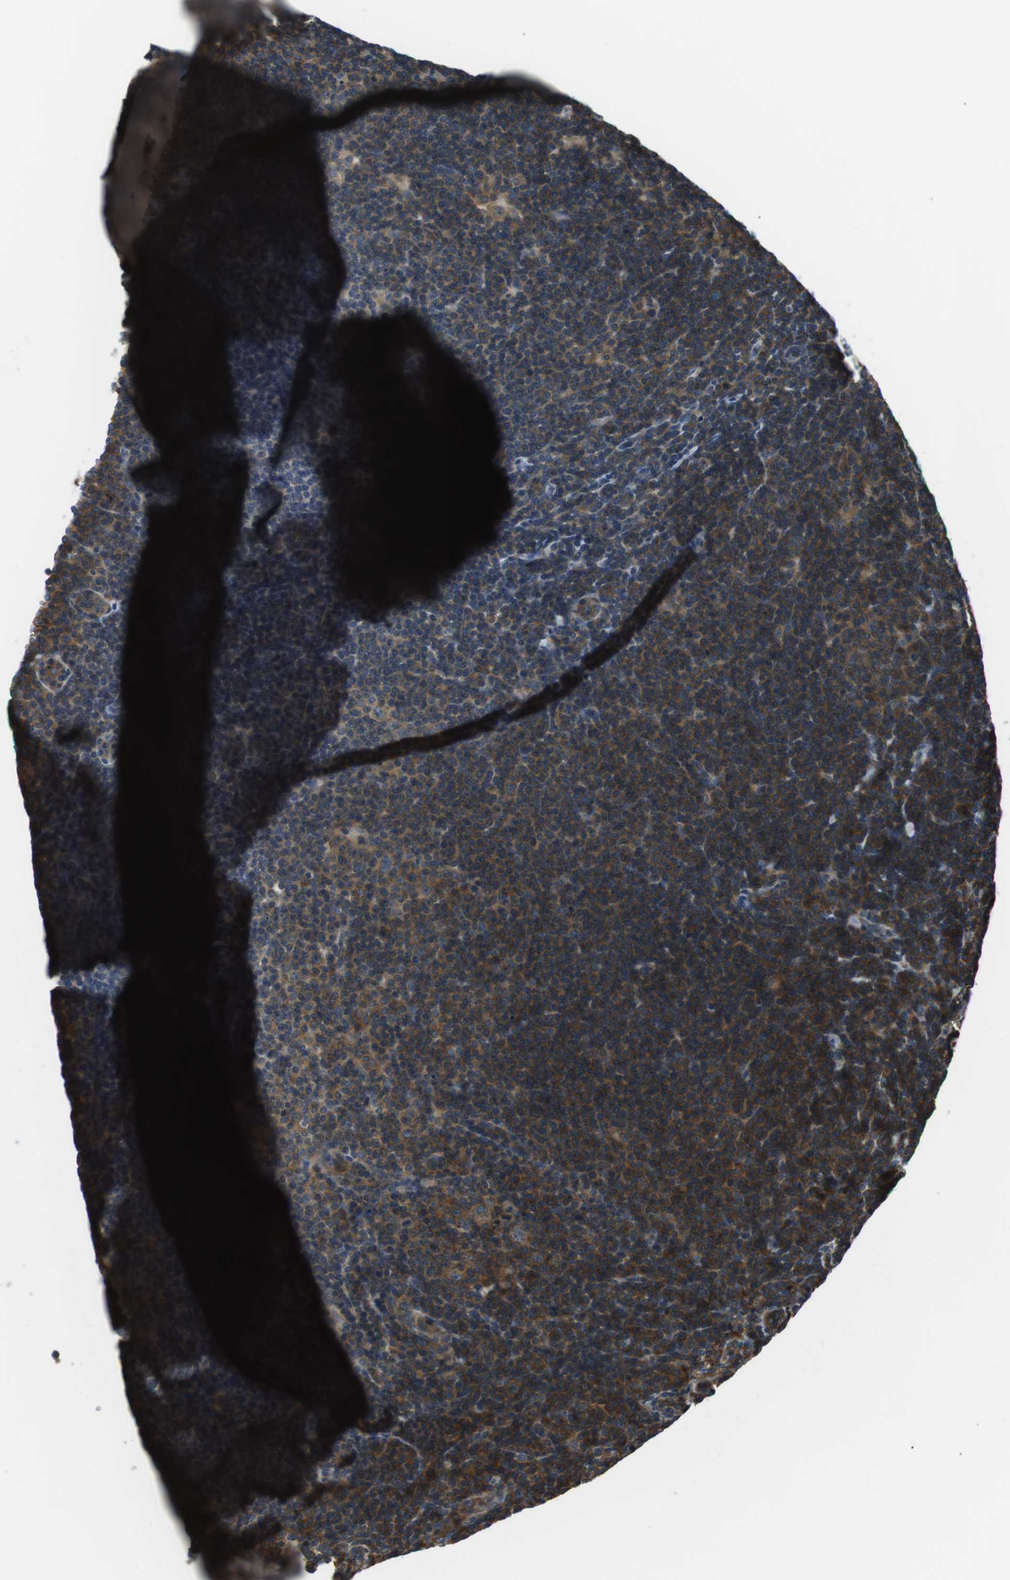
{"staining": {"intensity": "moderate", "quantity": ">75%", "location": "cytoplasmic/membranous"}, "tissue": "lymphoma", "cell_type": "Tumor cells", "image_type": "cancer", "snomed": [{"axis": "morphology", "description": "Hodgkin's disease, NOS"}, {"axis": "topography", "description": "Lymph node"}], "caption": "An immunohistochemistry (IHC) image of tumor tissue is shown. Protein staining in brown highlights moderate cytoplasmic/membranous positivity in Hodgkin's disease within tumor cells. The staining was performed using DAB (3,3'-diaminobenzidine), with brown indicating positive protein expression. Nuclei are stained blue with hematoxylin.", "gene": "GPR161", "patient": {"sex": "female", "age": 57}}